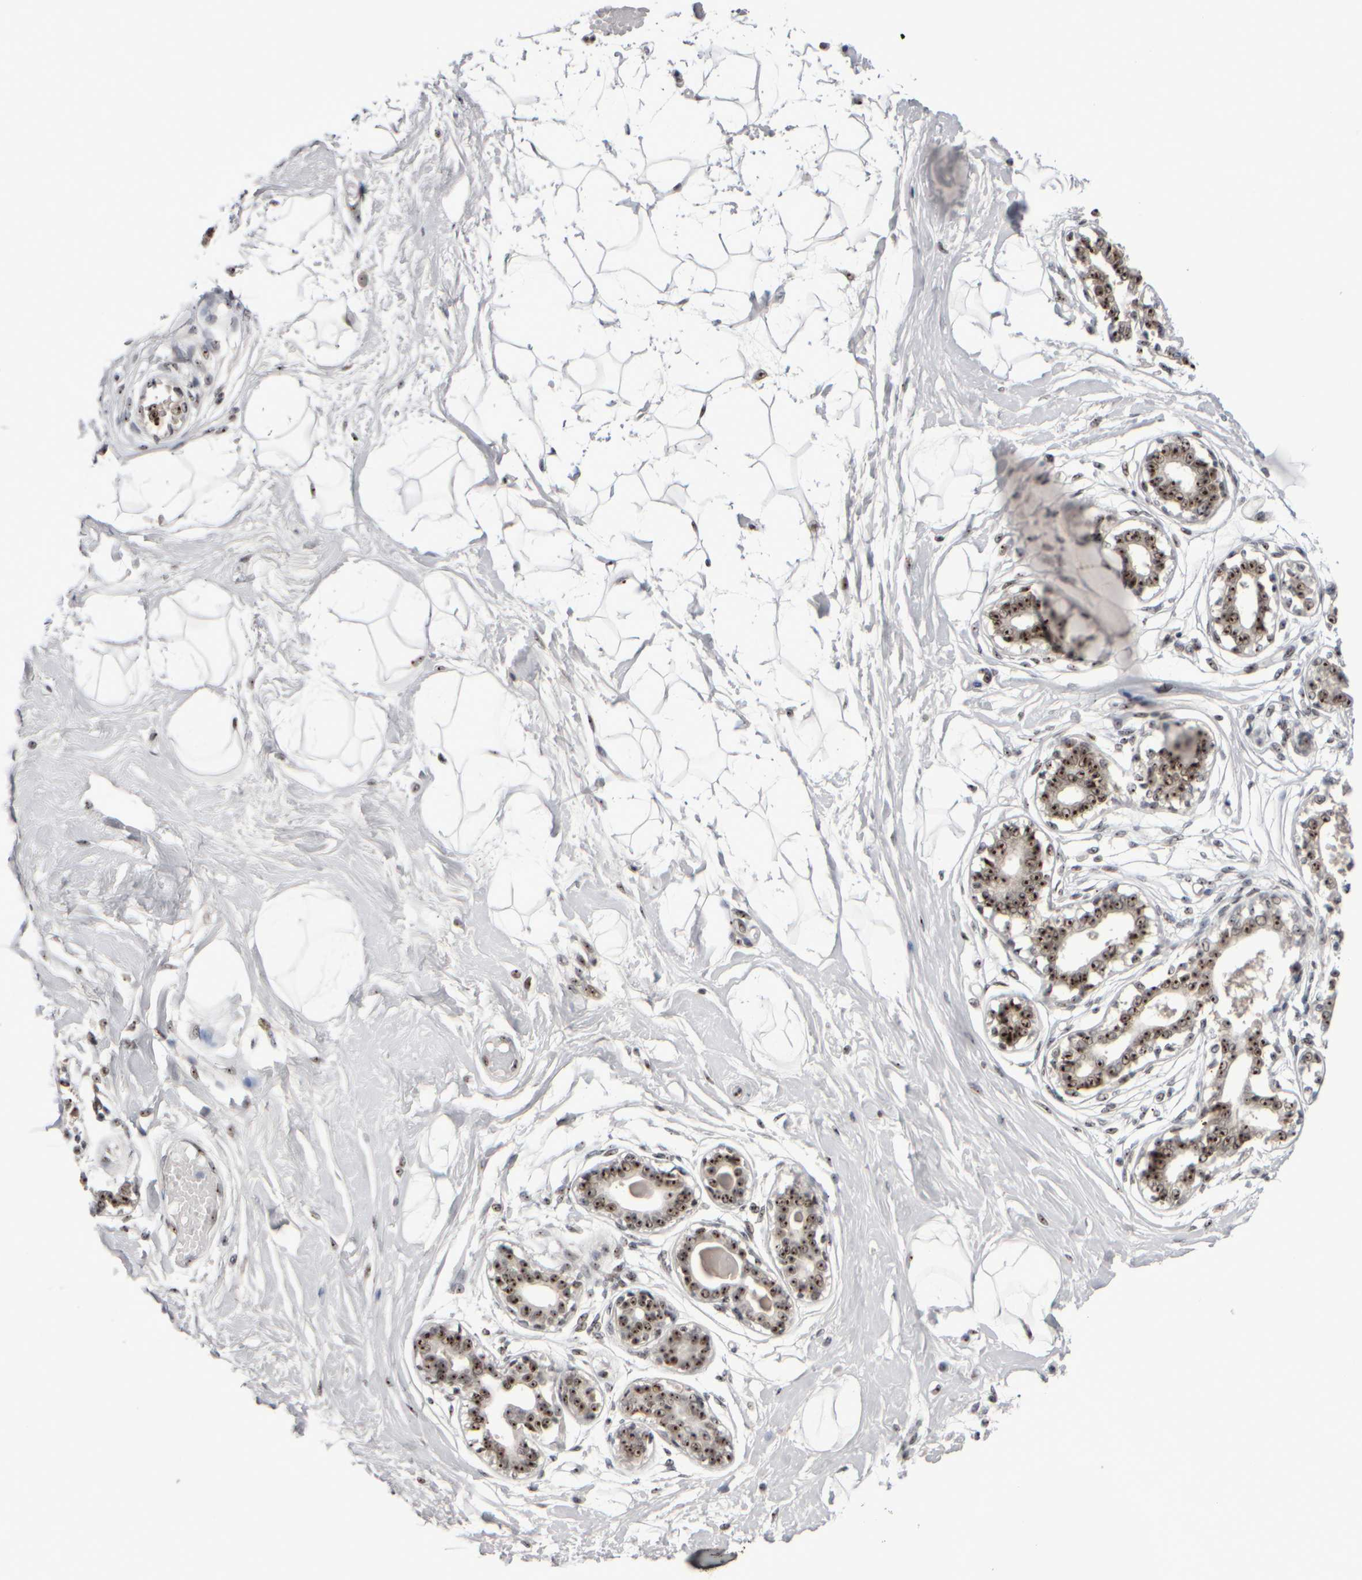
{"staining": {"intensity": "moderate", "quantity": ">75%", "location": "nuclear"}, "tissue": "breast", "cell_type": "Adipocytes", "image_type": "normal", "snomed": [{"axis": "morphology", "description": "Normal tissue, NOS"}, {"axis": "topography", "description": "Breast"}], "caption": "Brown immunohistochemical staining in benign breast exhibits moderate nuclear expression in about >75% of adipocytes.", "gene": "SURF6", "patient": {"sex": "female", "age": 45}}